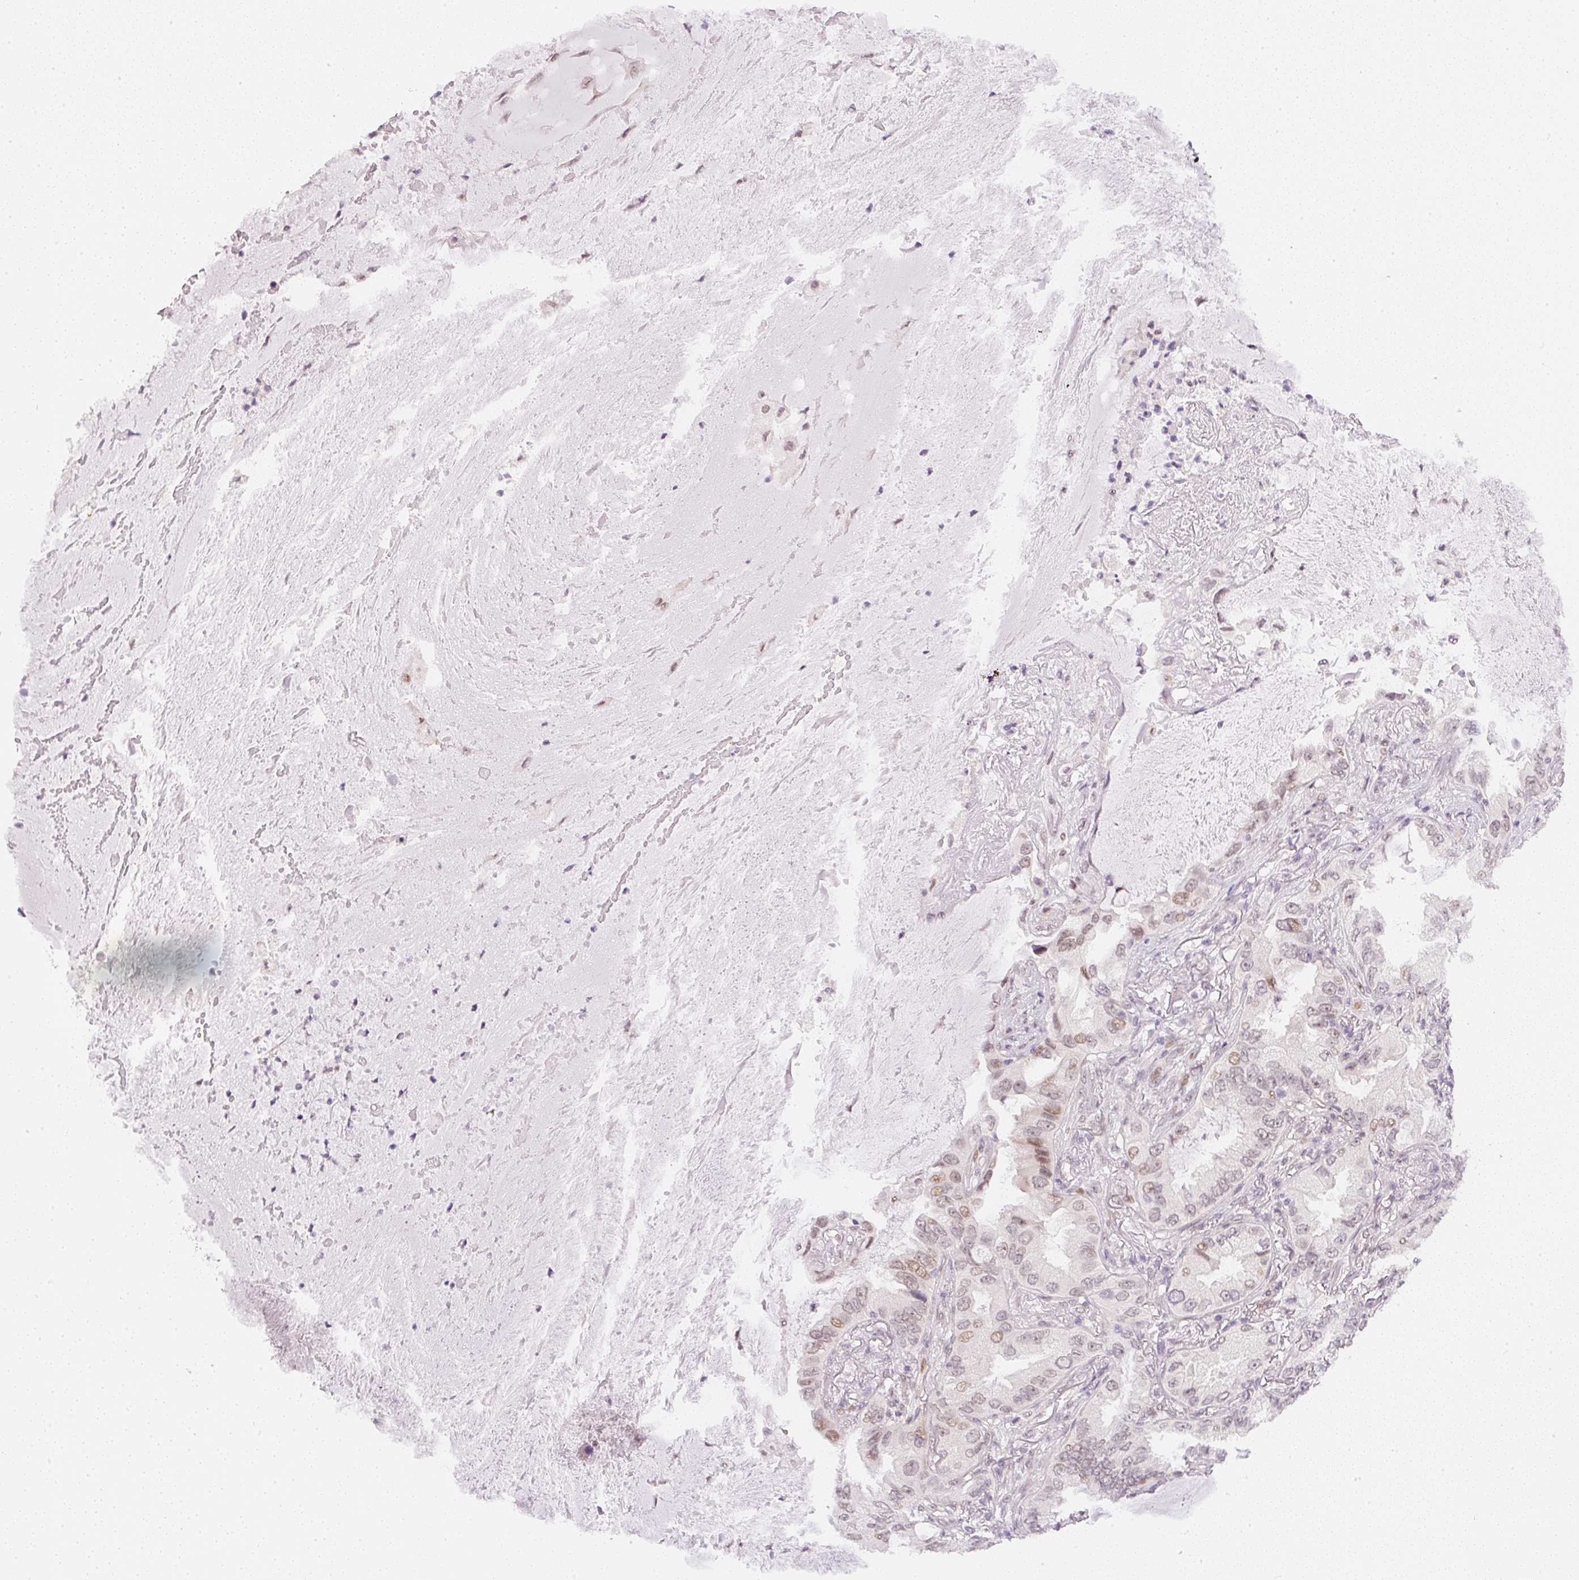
{"staining": {"intensity": "moderate", "quantity": "<25%", "location": "nuclear"}, "tissue": "lung cancer", "cell_type": "Tumor cells", "image_type": "cancer", "snomed": [{"axis": "morphology", "description": "Adenocarcinoma, NOS"}, {"axis": "topography", "description": "Lung"}], "caption": "Immunohistochemistry (DAB) staining of lung cancer reveals moderate nuclear protein expression in about <25% of tumor cells.", "gene": "DPPA4", "patient": {"sex": "female", "age": 69}}